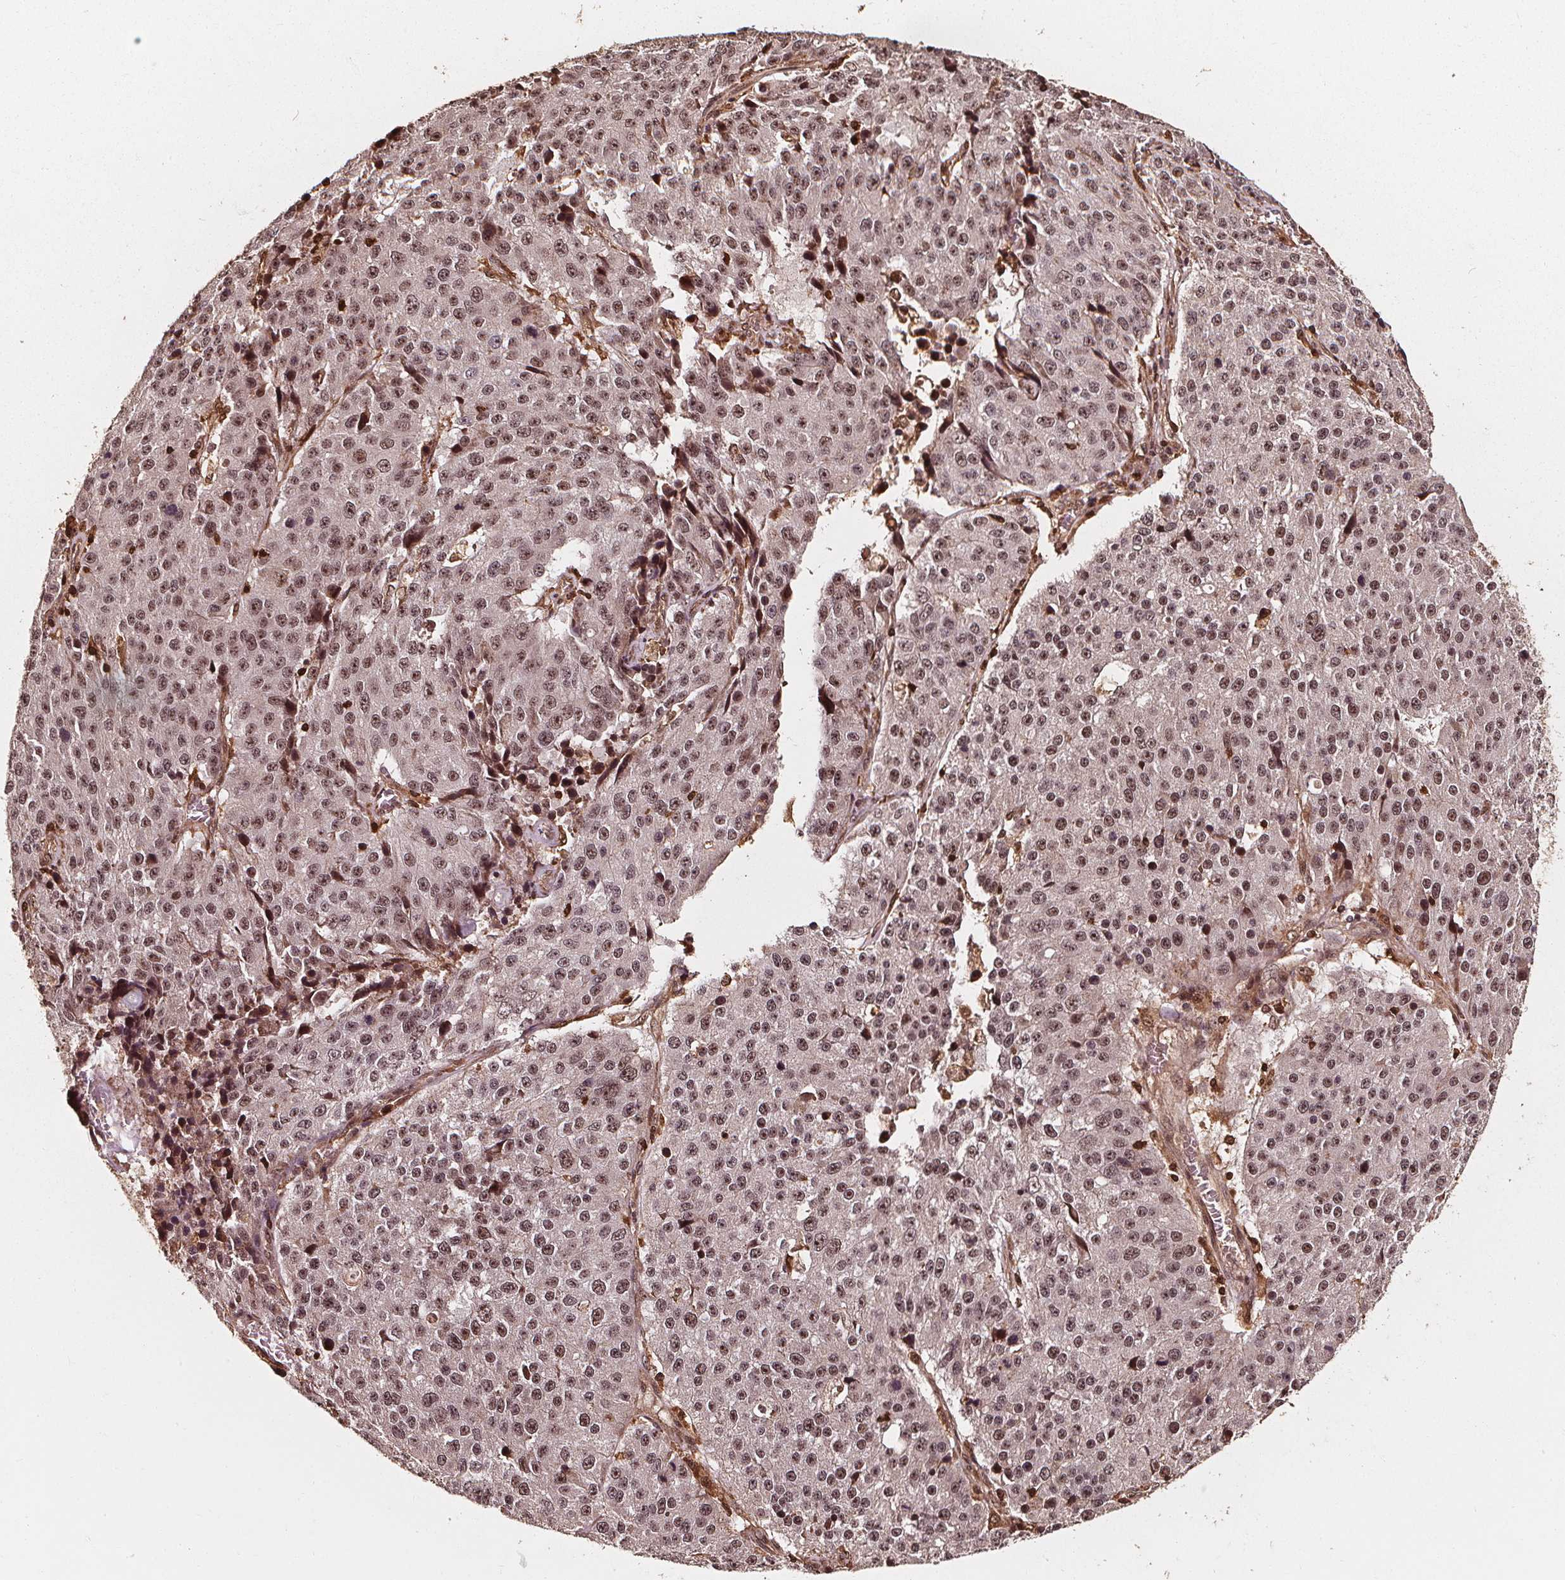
{"staining": {"intensity": "weak", "quantity": ">75%", "location": "nuclear"}, "tissue": "stomach cancer", "cell_type": "Tumor cells", "image_type": "cancer", "snomed": [{"axis": "morphology", "description": "Adenocarcinoma, NOS"}, {"axis": "topography", "description": "Stomach"}], "caption": "Immunohistochemistry micrograph of human stomach cancer (adenocarcinoma) stained for a protein (brown), which reveals low levels of weak nuclear staining in approximately >75% of tumor cells.", "gene": "EXOSC9", "patient": {"sex": "male", "age": 71}}